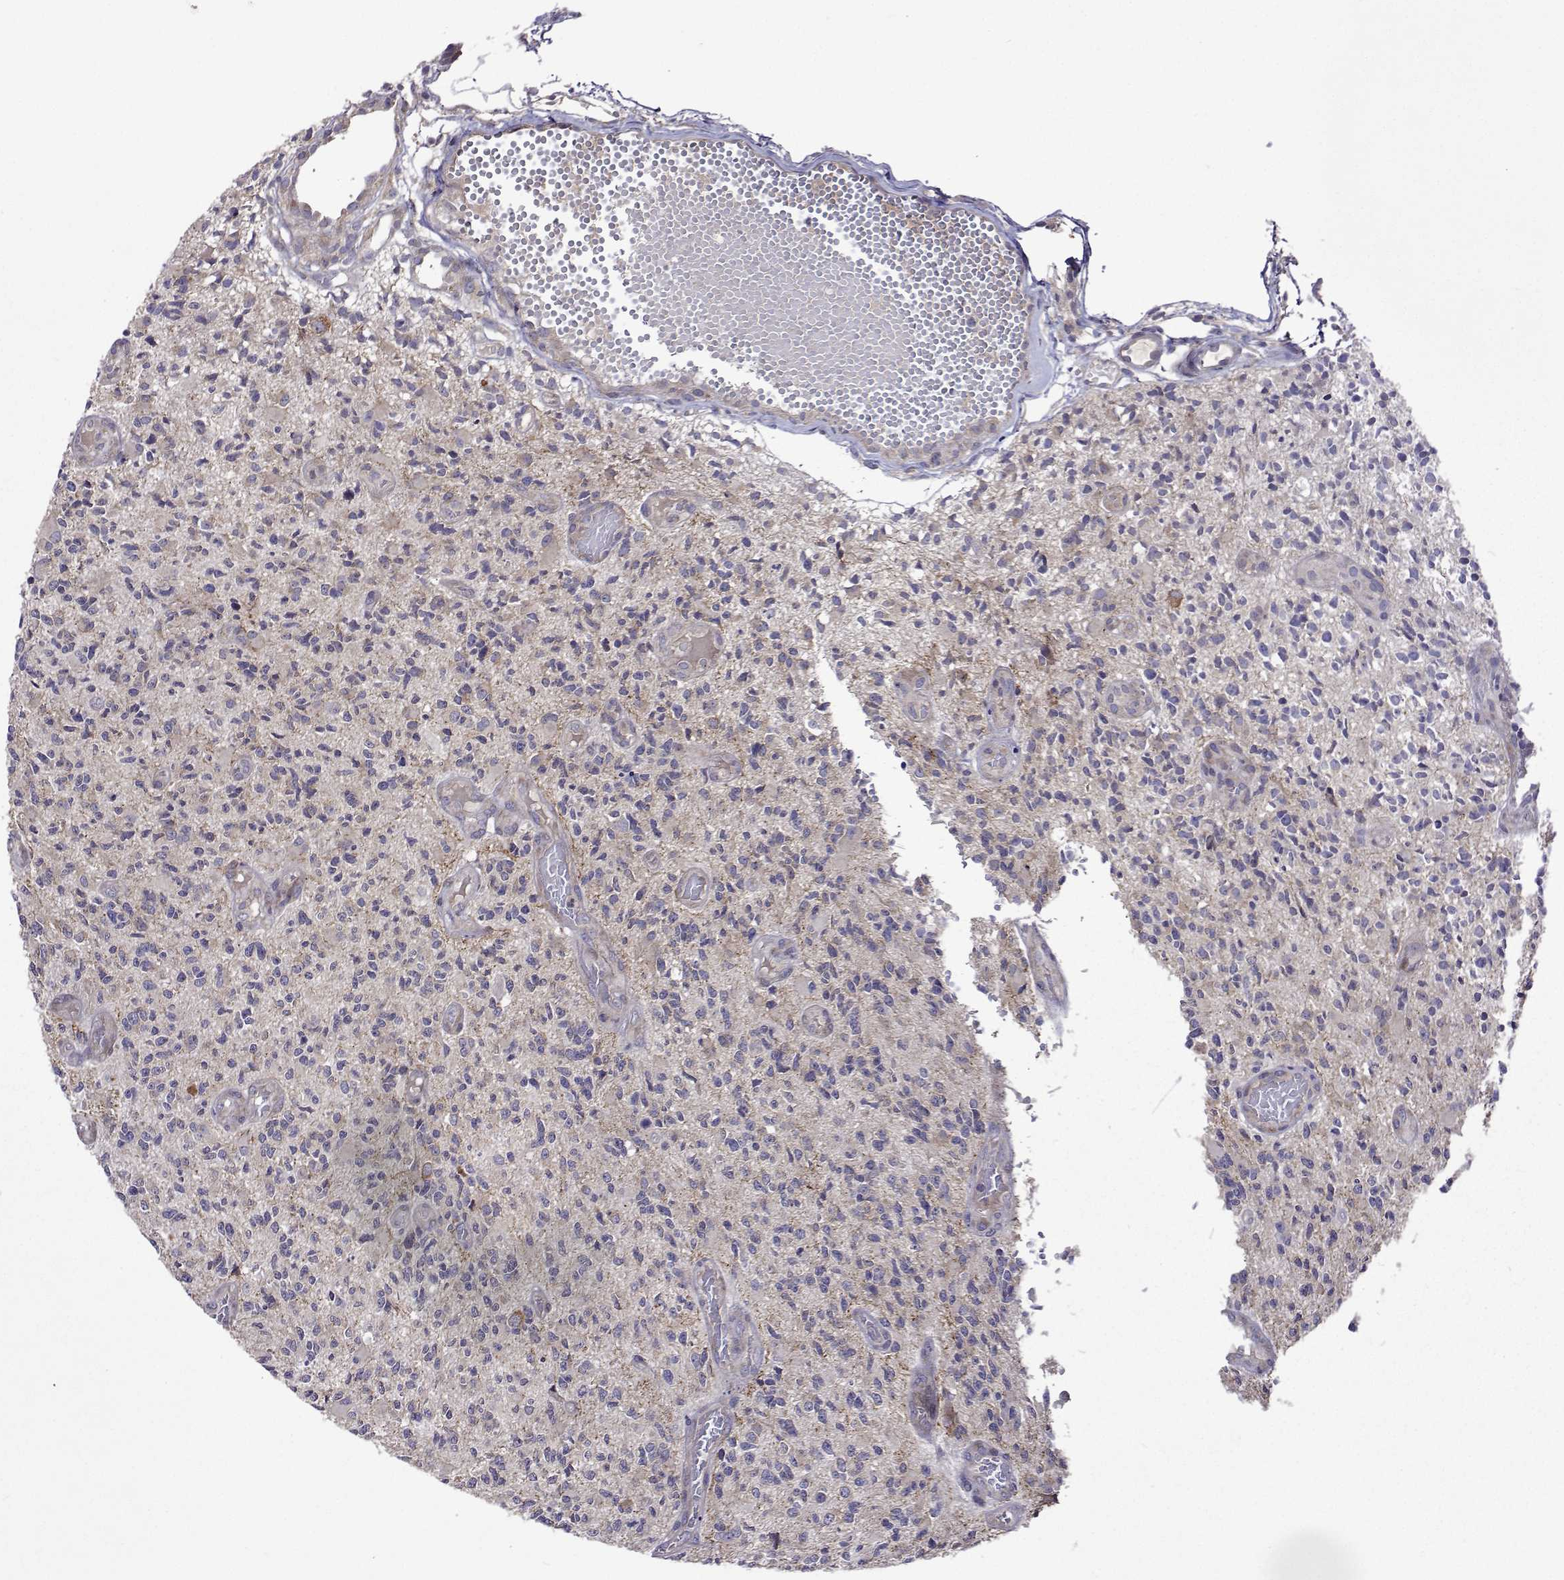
{"staining": {"intensity": "negative", "quantity": "none", "location": "none"}, "tissue": "glioma", "cell_type": "Tumor cells", "image_type": "cancer", "snomed": [{"axis": "morphology", "description": "Glioma, malignant, High grade"}, {"axis": "topography", "description": "Brain"}], "caption": "Immunohistochemical staining of human malignant high-grade glioma shows no significant positivity in tumor cells. (DAB IHC visualized using brightfield microscopy, high magnification).", "gene": "TARBP2", "patient": {"sex": "female", "age": 63}}